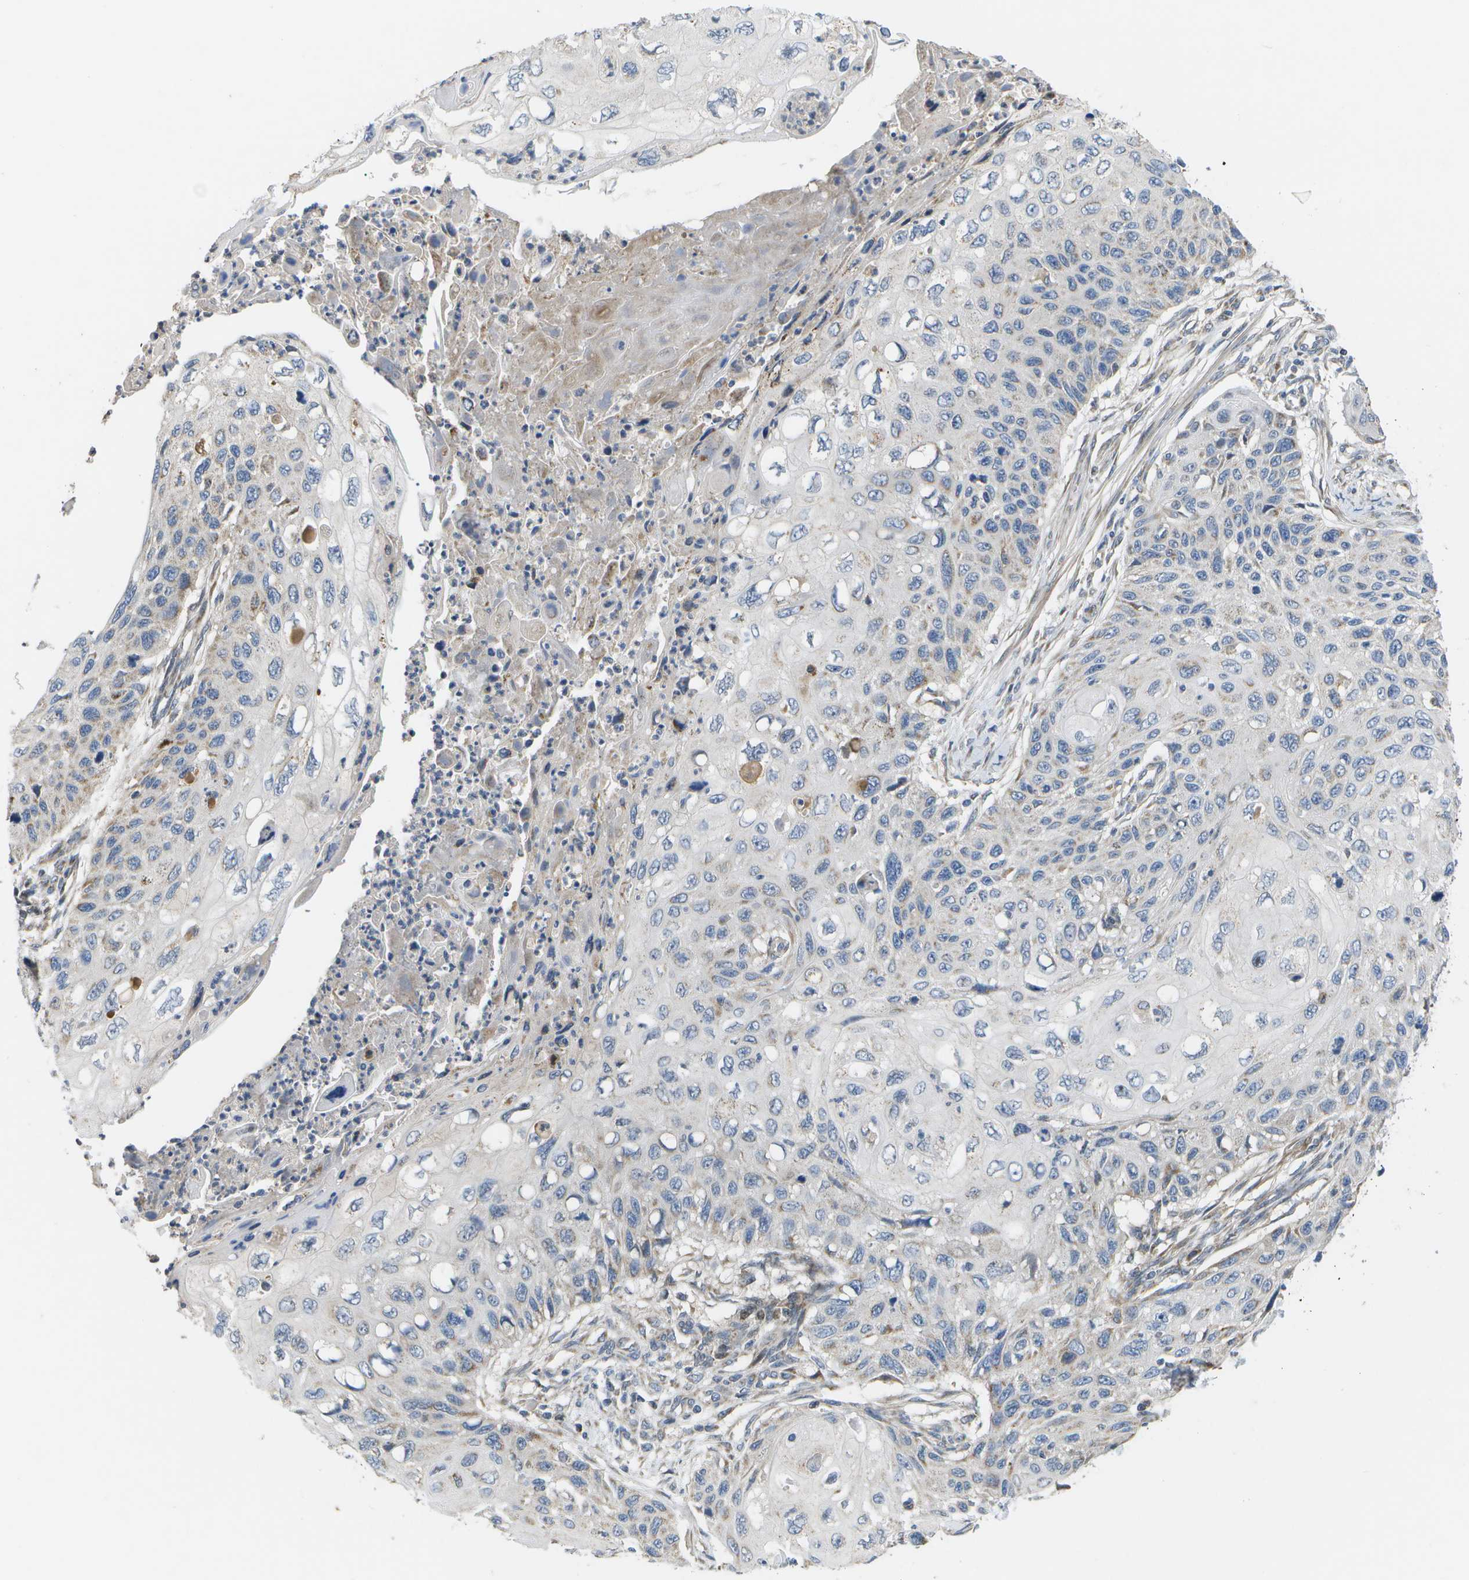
{"staining": {"intensity": "negative", "quantity": "none", "location": "none"}, "tissue": "cervical cancer", "cell_type": "Tumor cells", "image_type": "cancer", "snomed": [{"axis": "morphology", "description": "Squamous cell carcinoma, NOS"}, {"axis": "topography", "description": "Cervix"}], "caption": "IHC of squamous cell carcinoma (cervical) displays no positivity in tumor cells. (Immunohistochemistry (ihc), brightfield microscopy, high magnification).", "gene": "HADHA", "patient": {"sex": "female", "age": 70}}